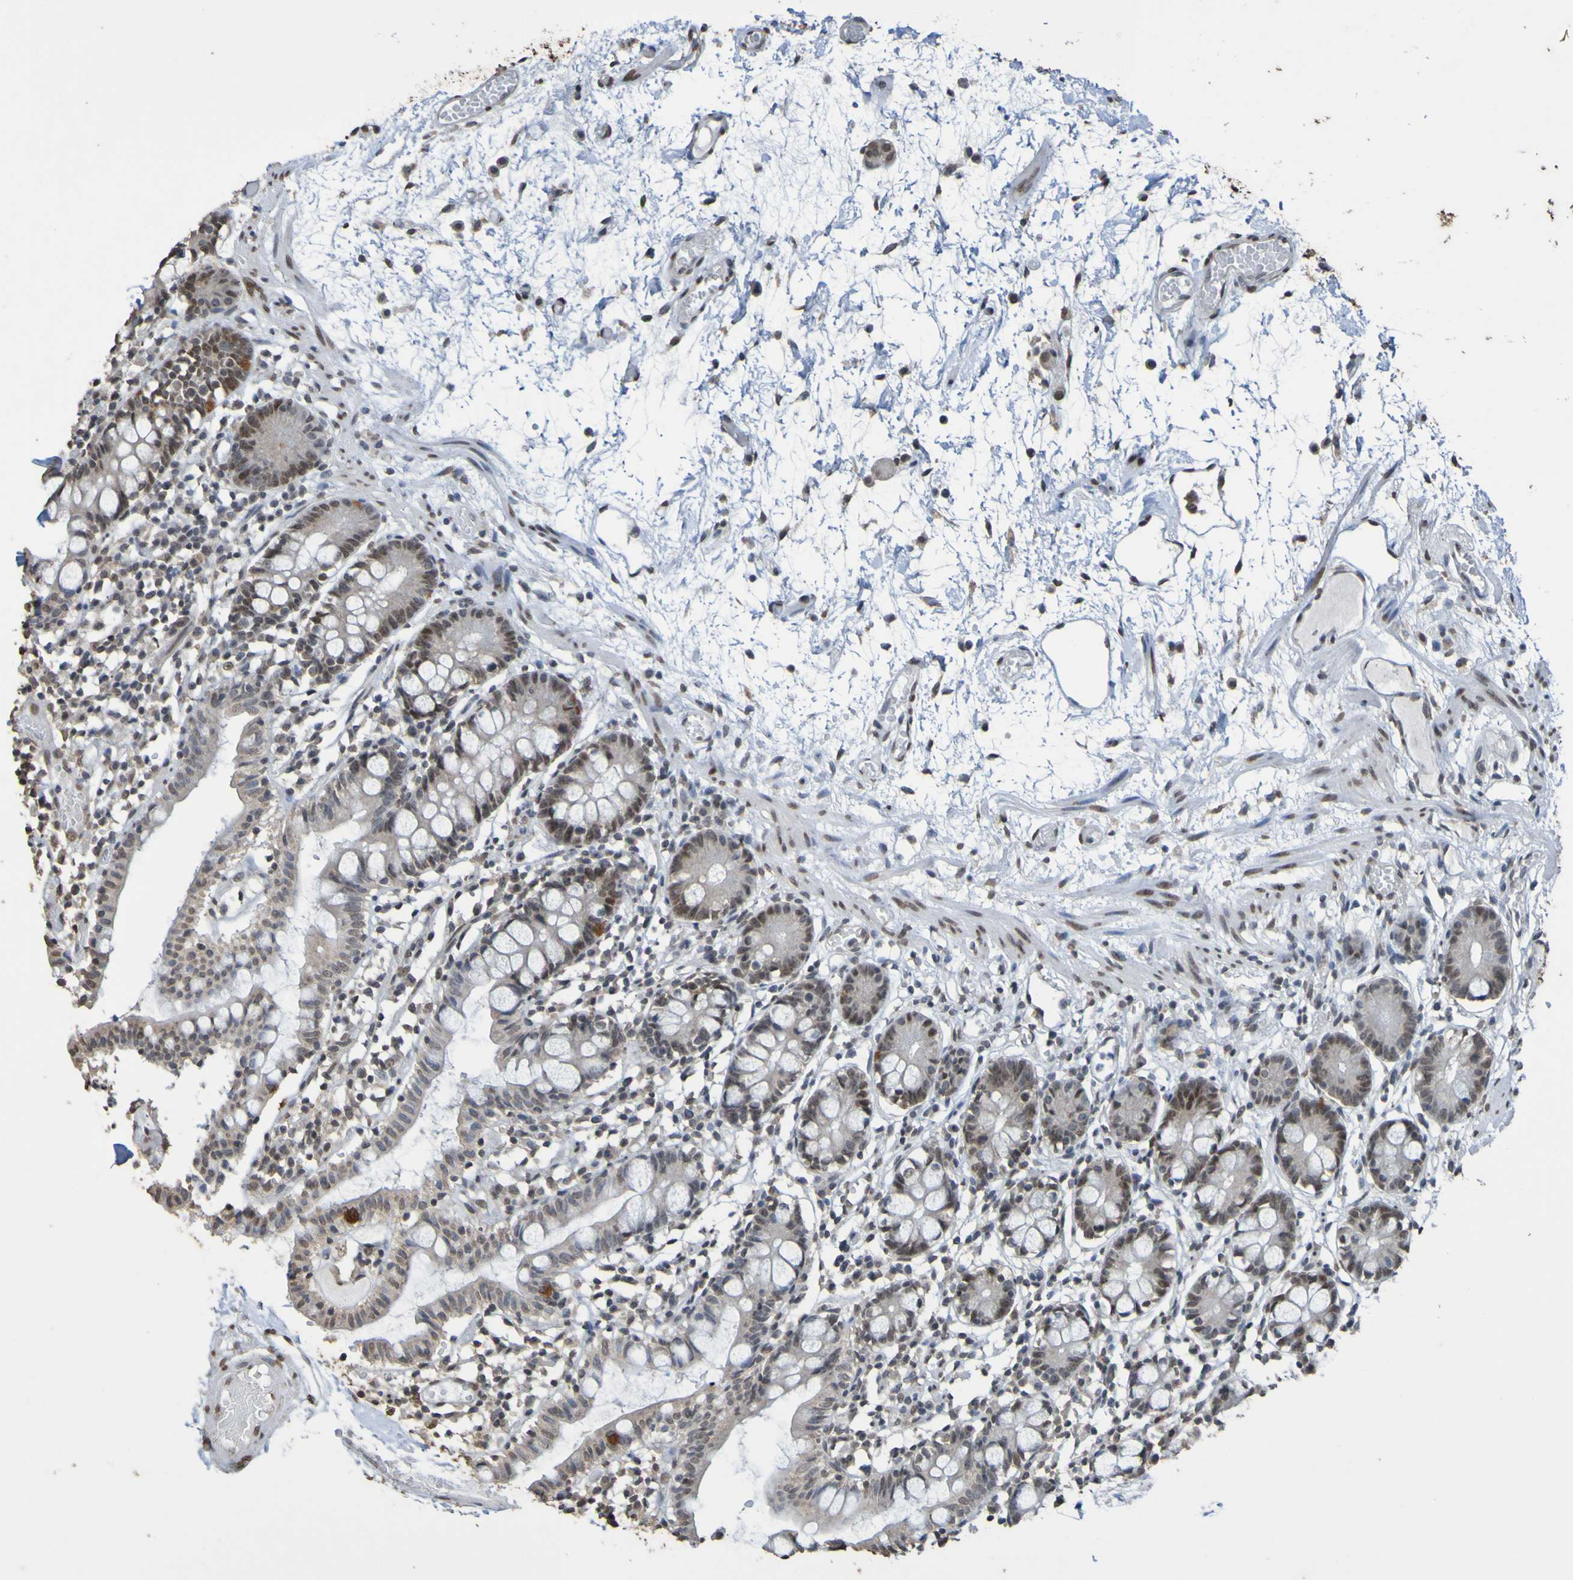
{"staining": {"intensity": "weak", "quantity": "25%-75%", "location": "nuclear"}, "tissue": "small intestine", "cell_type": "Glandular cells", "image_type": "normal", "snomed": [{"axis": "morphology", "description": "Normal tissue, NOS"}, {"axis": "morphology", "description": "Cystadenocarcinoma, serous, Metastatic site"}, {"axis": "topography", "description": "Small intestine"}], "caption": "Glandular cells exhibit low levels of weak nuclear expression in about 25%-75% of cells in benign small intestine.", "gene": "ALKBH2", "patient": {"sex": "female", "age": 61}}